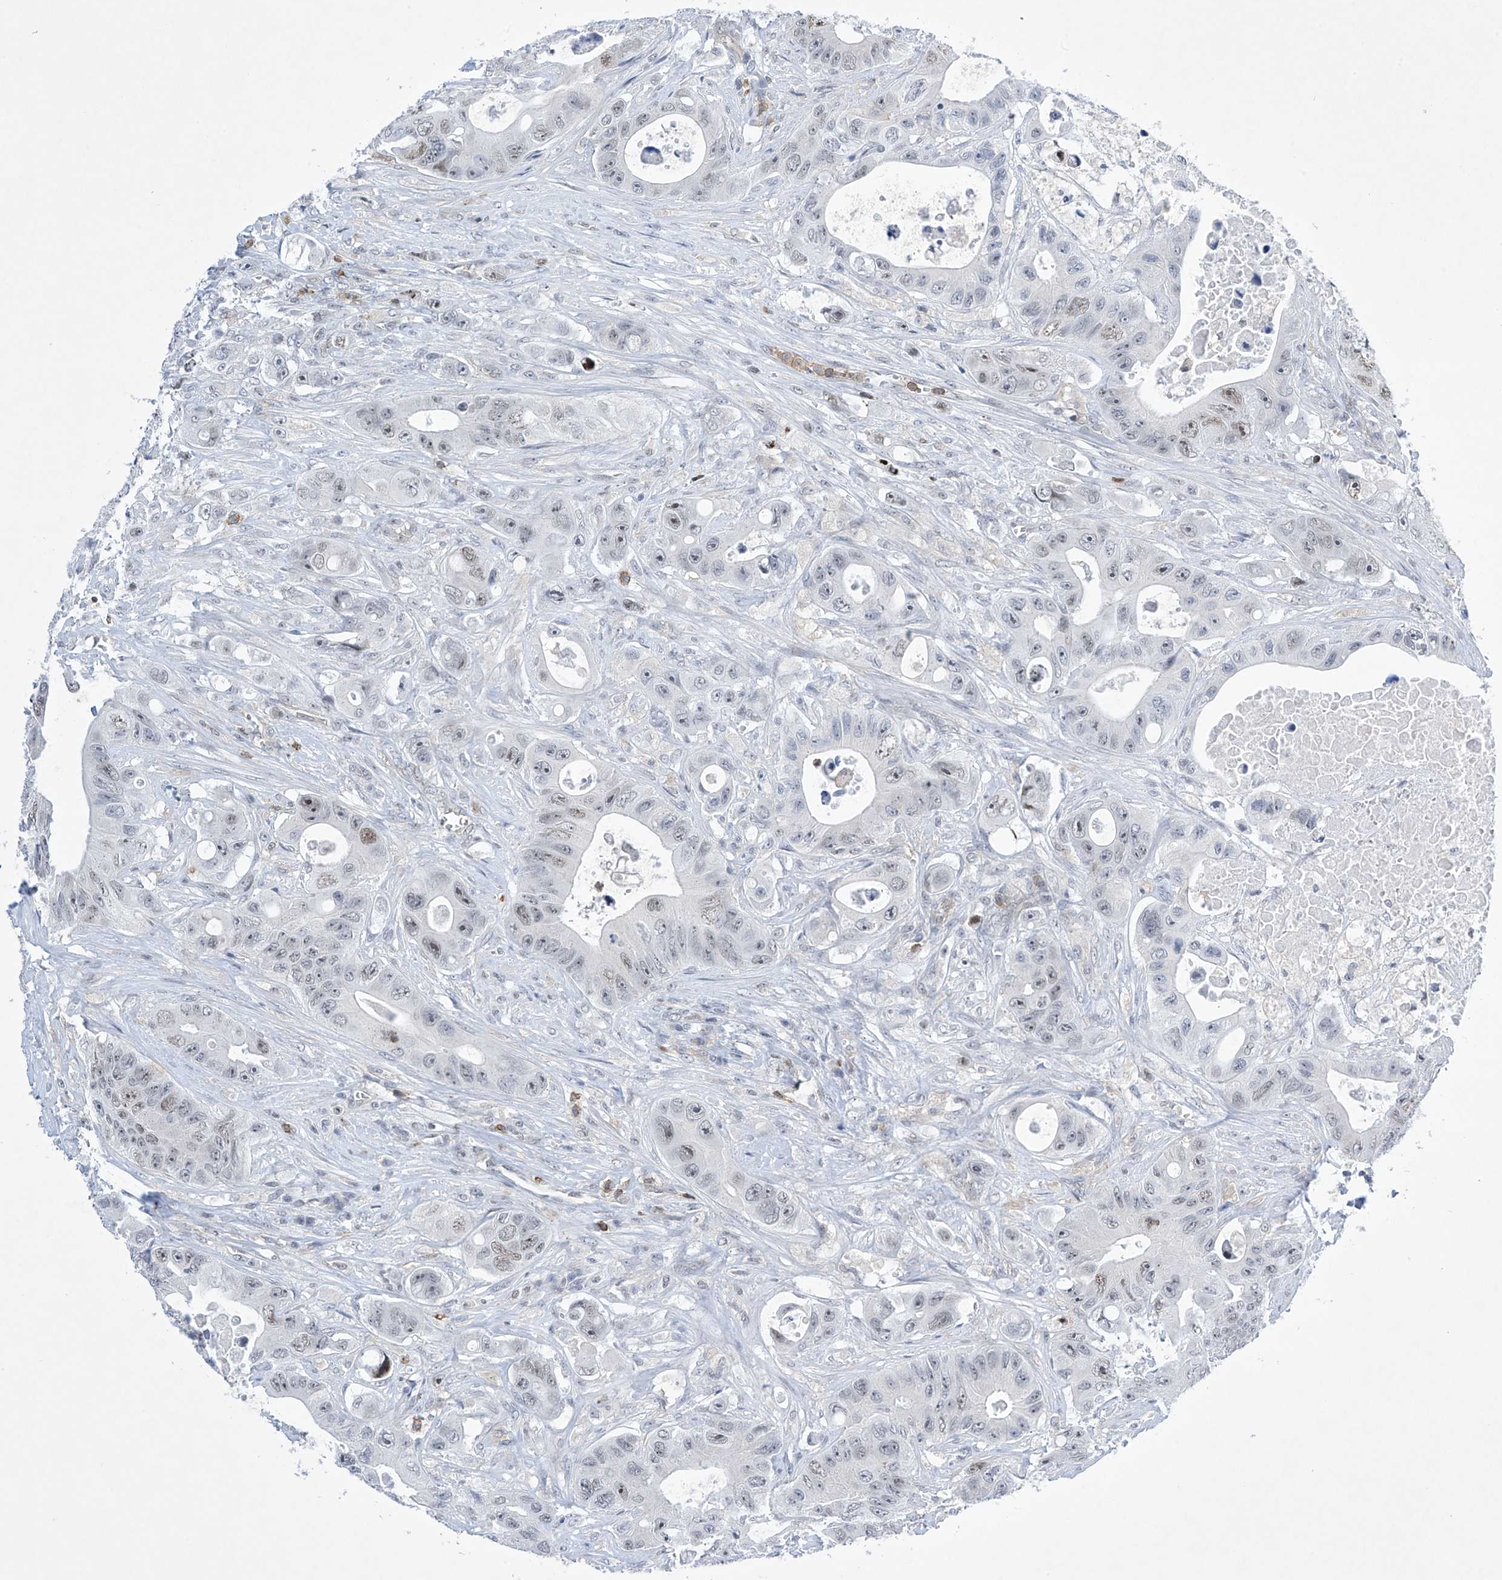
{"staining": {"intensity": "weak", "quantity": "<25%", "location": "nuclear"}, "tissue": "colorectal cancer", "cell_type": "Tumor cells", "image_type": "cancer", "snomed": [{"axis": "morphology", "description": "Adenocarcinoma, NOS"}, {"axis": "topography", "description": "Colon"}], "caption": "This image is of colorectal adenocarcinoma stained with immunohistochemistry (IHC) to label a protein in brown with the nuclei are counter-stained blue. There is no staining in tumor cells. (Brightfield microscopy of DAB immunohistochemistry at high magnification).", "gene": "MSL3", "patient": {"sex": "female", "age": 46}}